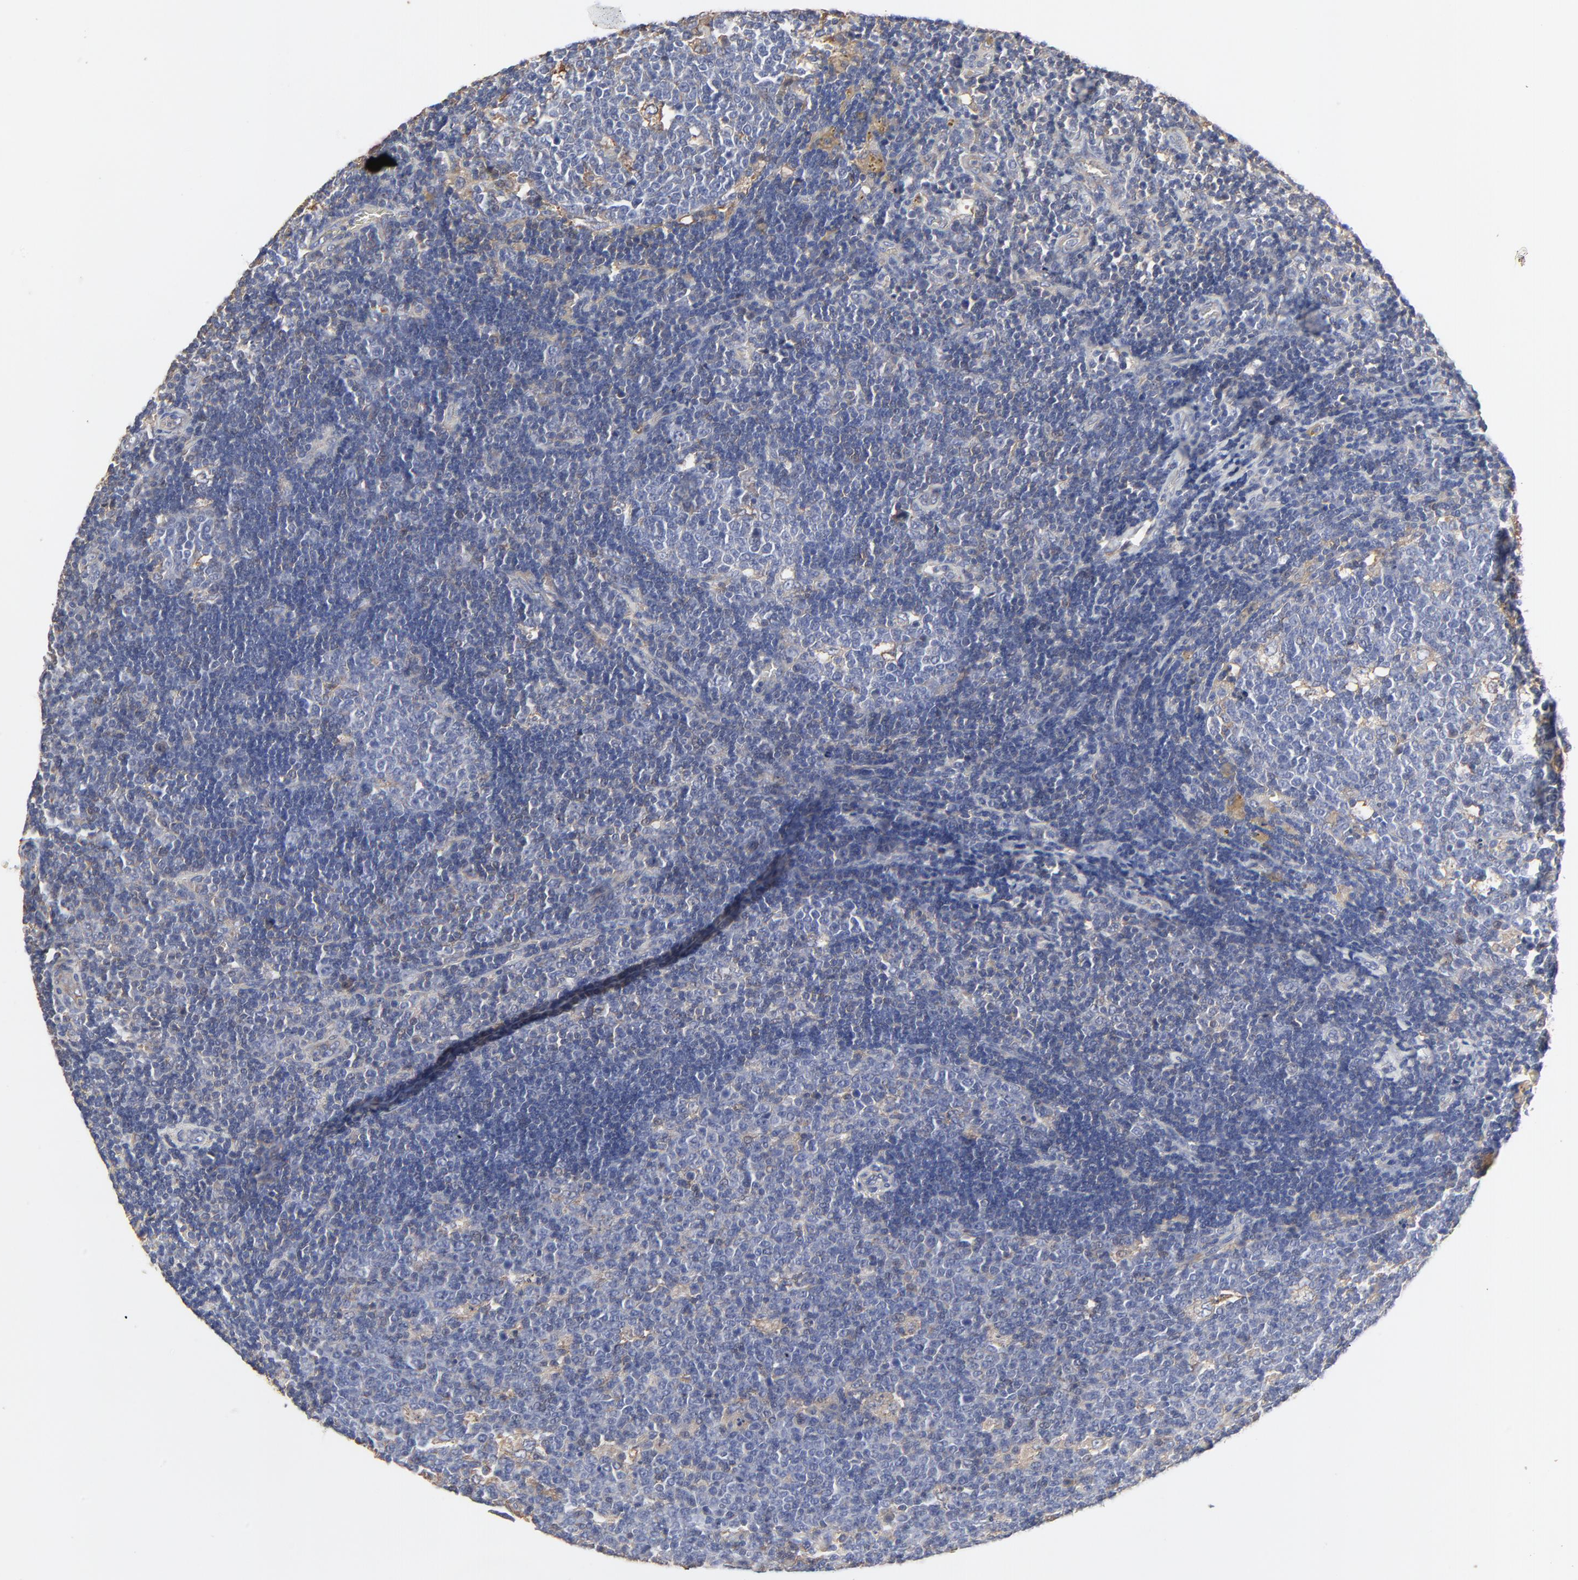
{"staining": {"intensity": "negative", "quantity": "none", "location": "none"}, "tissue": "lymph node", "cell_type": "Germinal center cells", "image_type": "normal", "snomed": [{"axis": "morphology", "description": "Normal tissue, NOS"}, {"axis": "topography", "description": "Lymph node"}, {"axis": "topography", "description": "Salivary gland"}], "caption": "A photomicrograph of human lymph node is negative for staining in germinal center cells. The staining was performed using DAB (3,3'-diaminobenzidine) to visualize the protein expression in brown, while the nuclei were stained in blue with hematoxylin (Magnification: 20x).", "gene": "NXF3", "patient": {"sex": "male", "age": 8}}